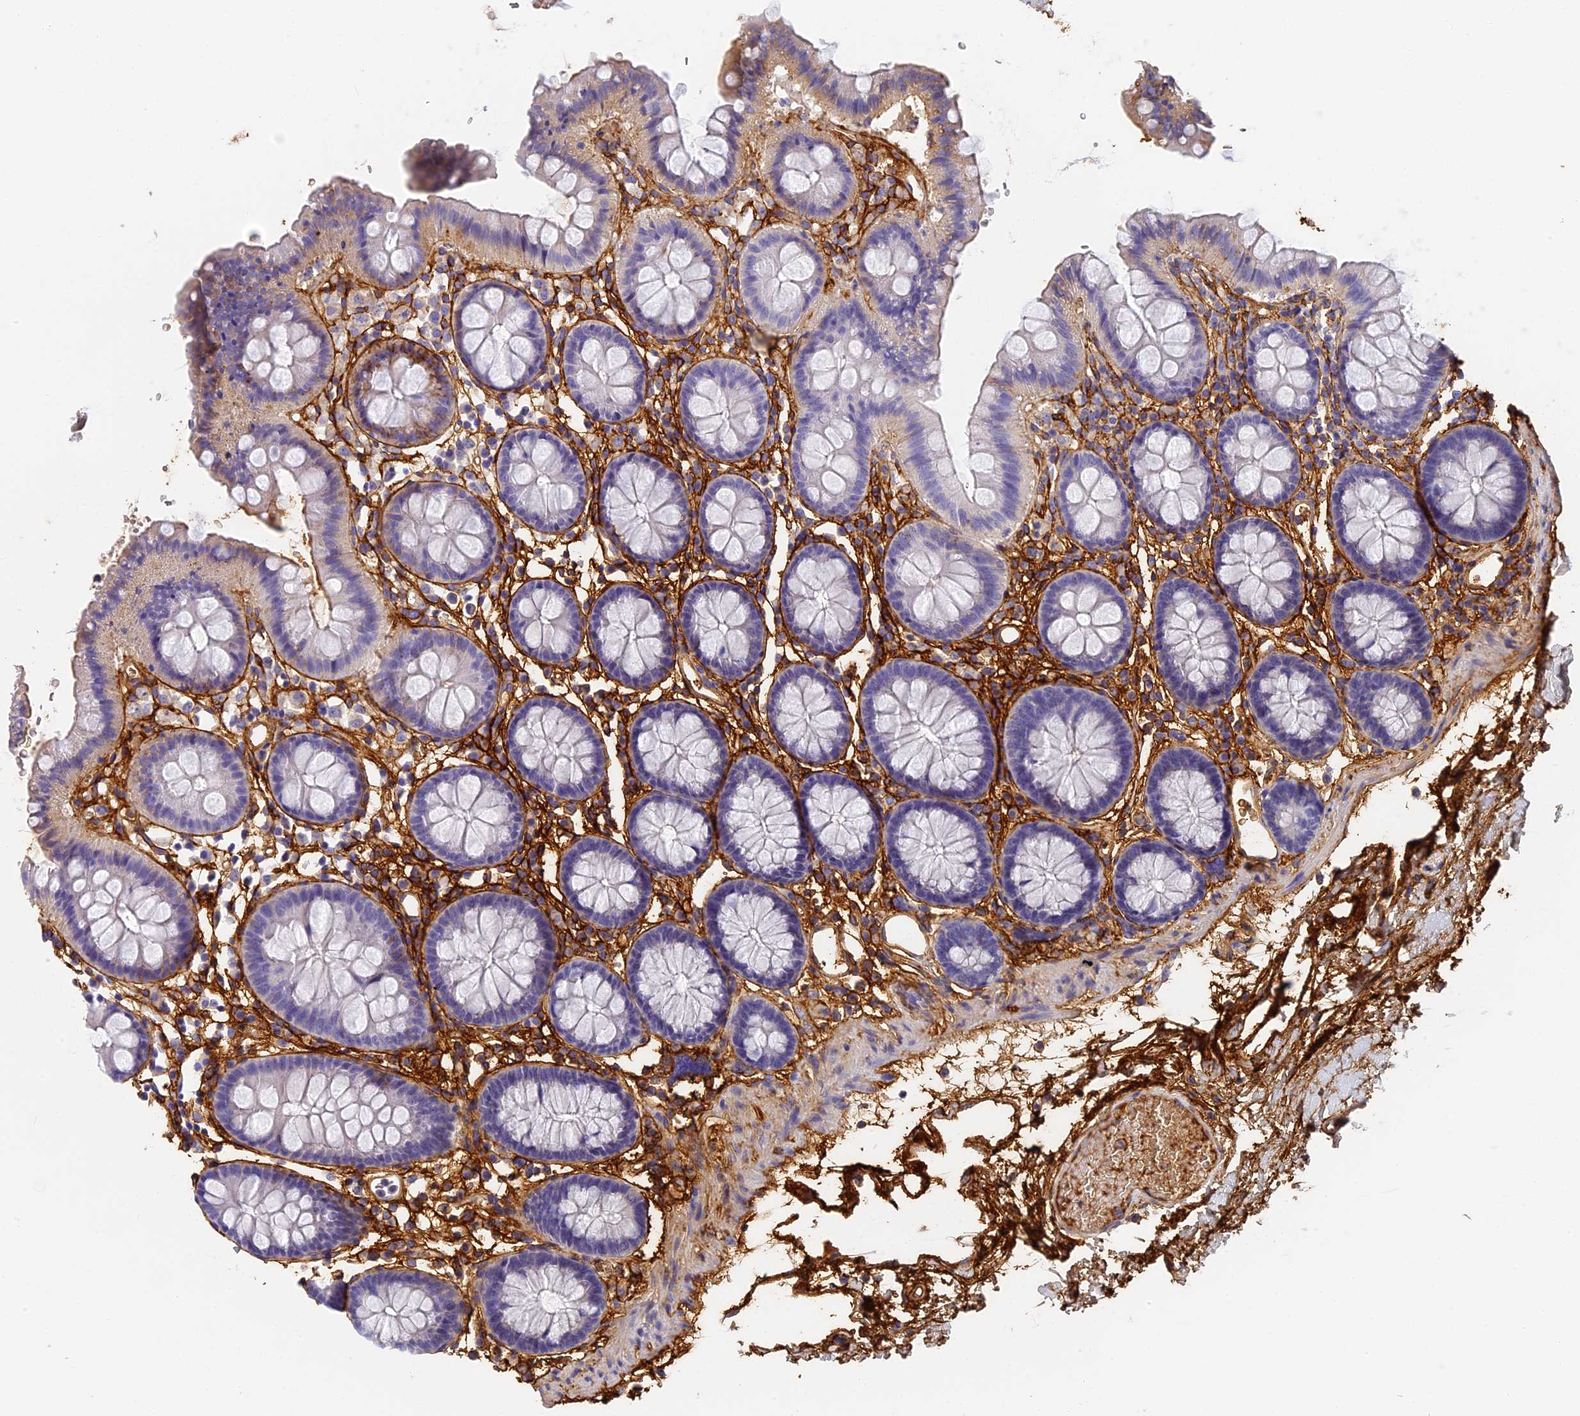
{"staining": {"intensity": "strong", "quantity": ">75%", "location": "cytoplasmic/membranous"}, "tissue": "colon", "cell_type": "Endothelial cells", "image_type": "normal", "snomed": [{"axis": "morphology", "description": "Normal tissue, NOS"}, {"axis": "topography", "description": "Colon"}], "caption": "This histopathology image shows unremarkable colon stained with IHC to label a protein in brown. The cytoplasmic/membranous of endothelial cells show strong positivity for the protein. Nuclei are counter-stained blue.", "gene": "ITIH1", "patient": {"sex": "male", "age": 75}}